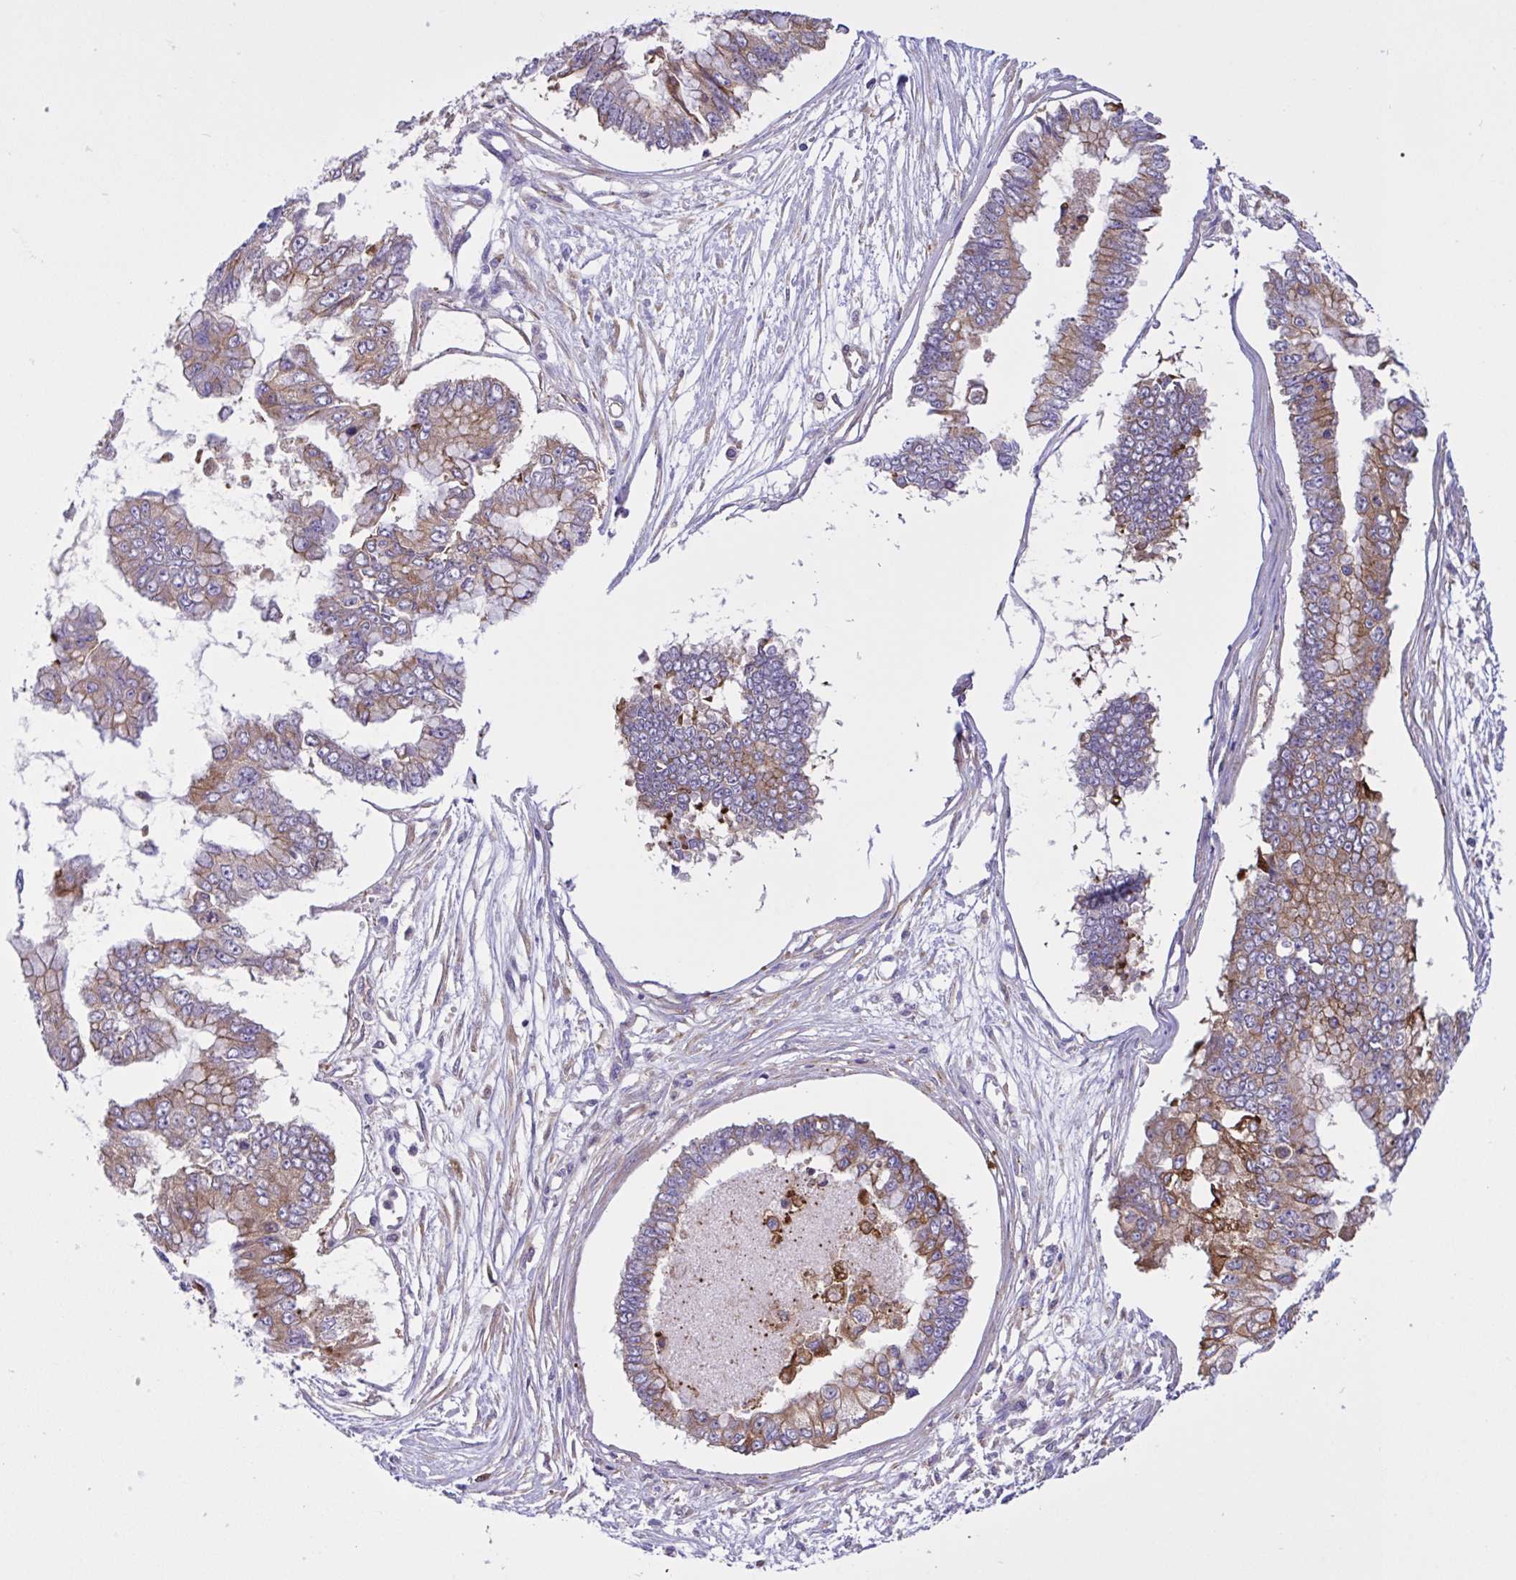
{"staining": {"intensity": "moderate", "quantity": ">75%", "location": "cytoplasmic/membranous"}, "tissue": "ovarian cancer", "cell_type": "Tumor cells", "image_type": "cancer", "snomed": [{"axis": "morphology", "description": "Cystadenocarcinoma, mucinous, NOS"}, {"axis": "topography", "description": "Ovary"}], "caption": "Immunohistochemistry of human ovarian cancer (mucinous cystadenocarcinoma) demonstrates medium levels of moderate cytoplasmic/membranous expression in about >75% of tumor cells. Using DAB (3,3'-diaminobenzidine) (brown) and hematoxylin (blue) stains, captured at high magnification using brightfield microscopy.", "gene": "OR51M1", "patient": {"sex": "female", "age": 72}}